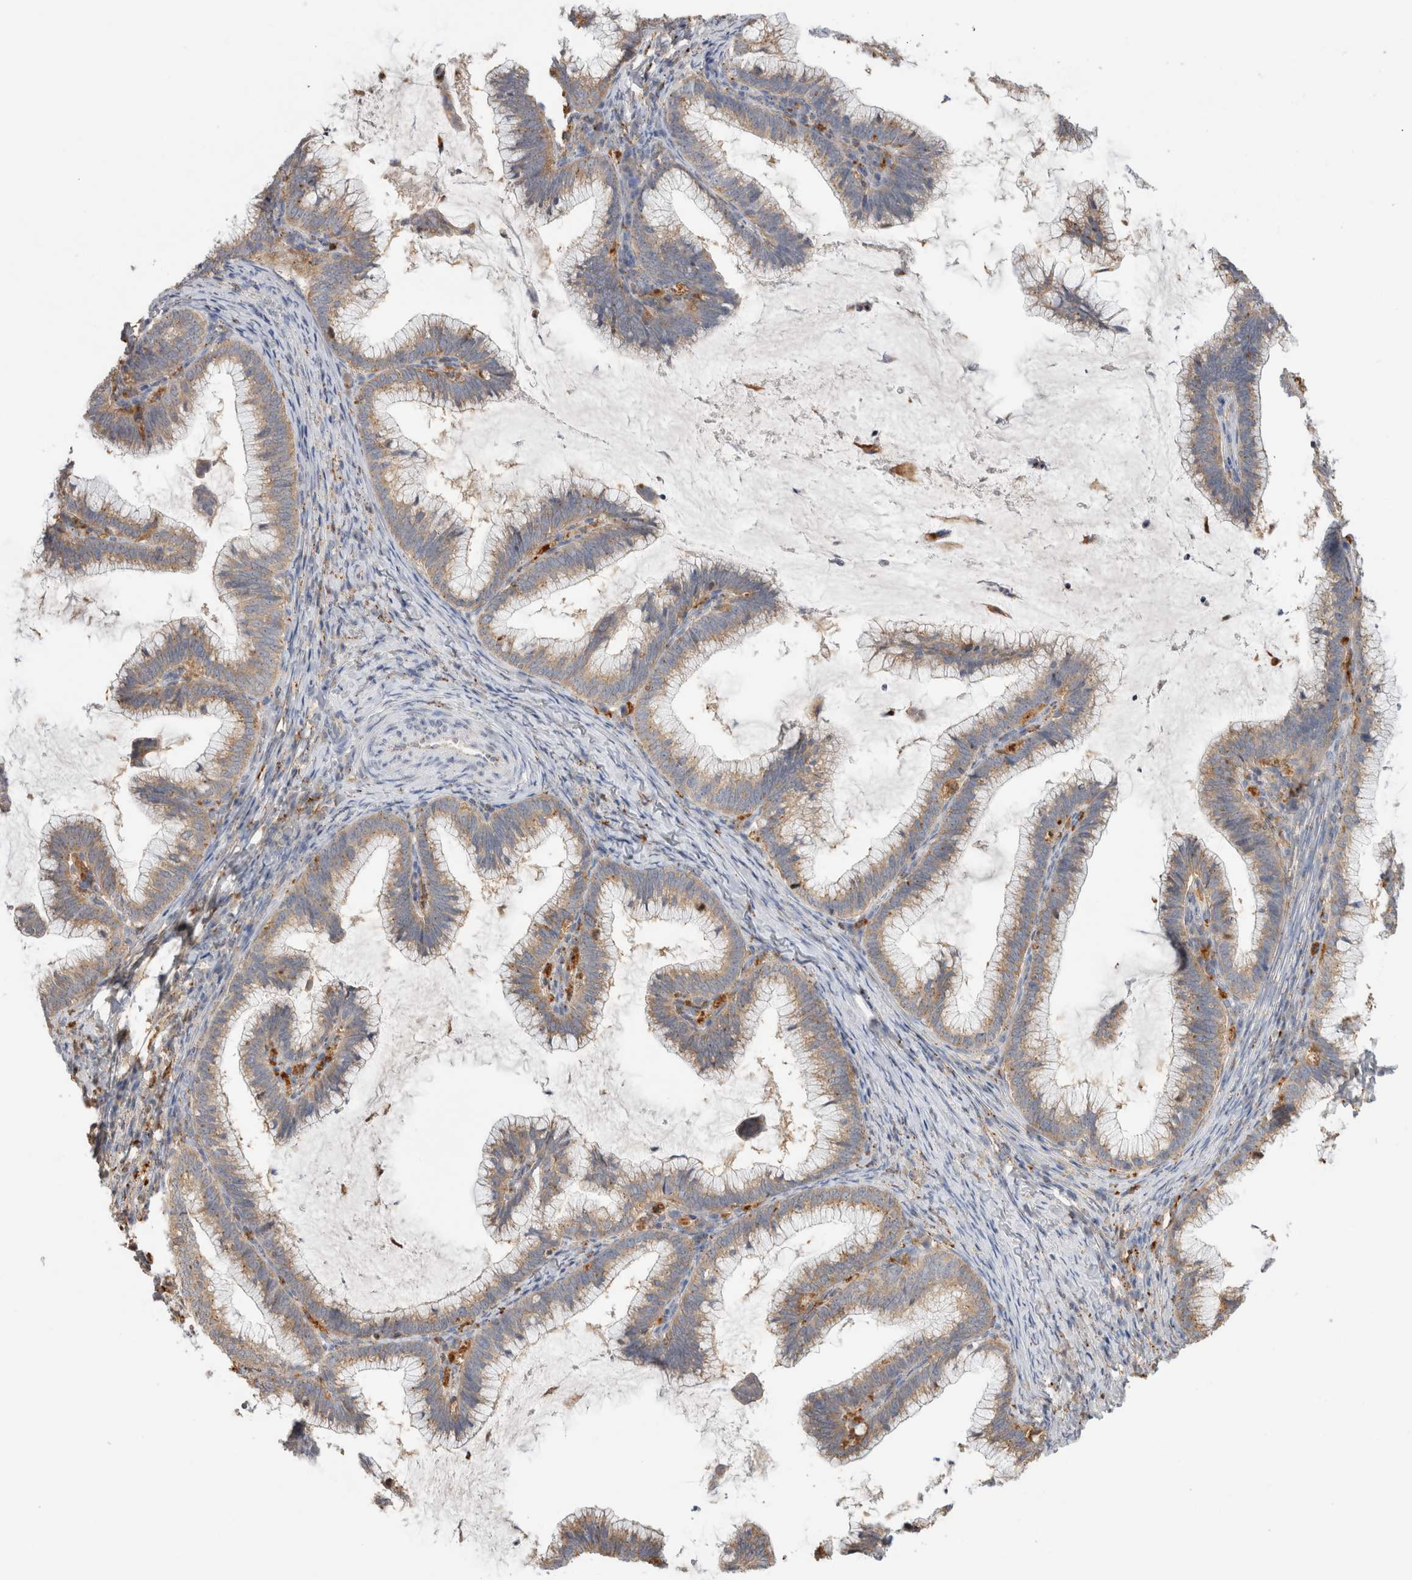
{"staining": {"intensity": "moderate", "quantity": ">75%", "location": "cytoplasmic/membranous"}, "tissue": "cervical cancer", "cell_type": "Tumor cells", "image_type": "cancer", "snomed": [{"axis": "morphology", "description": "Adenocarcinoma, NOS"}, {"axis": "topography", "description": "Cervix"}], "caption": "A brown stain labels moderate cytoplasmic/membranous expression of a protein in human cervical cancer (adenocarcinoma) tumor cells.", "gene": "GNS", "patient": {"sex": "female", "age": 36}}